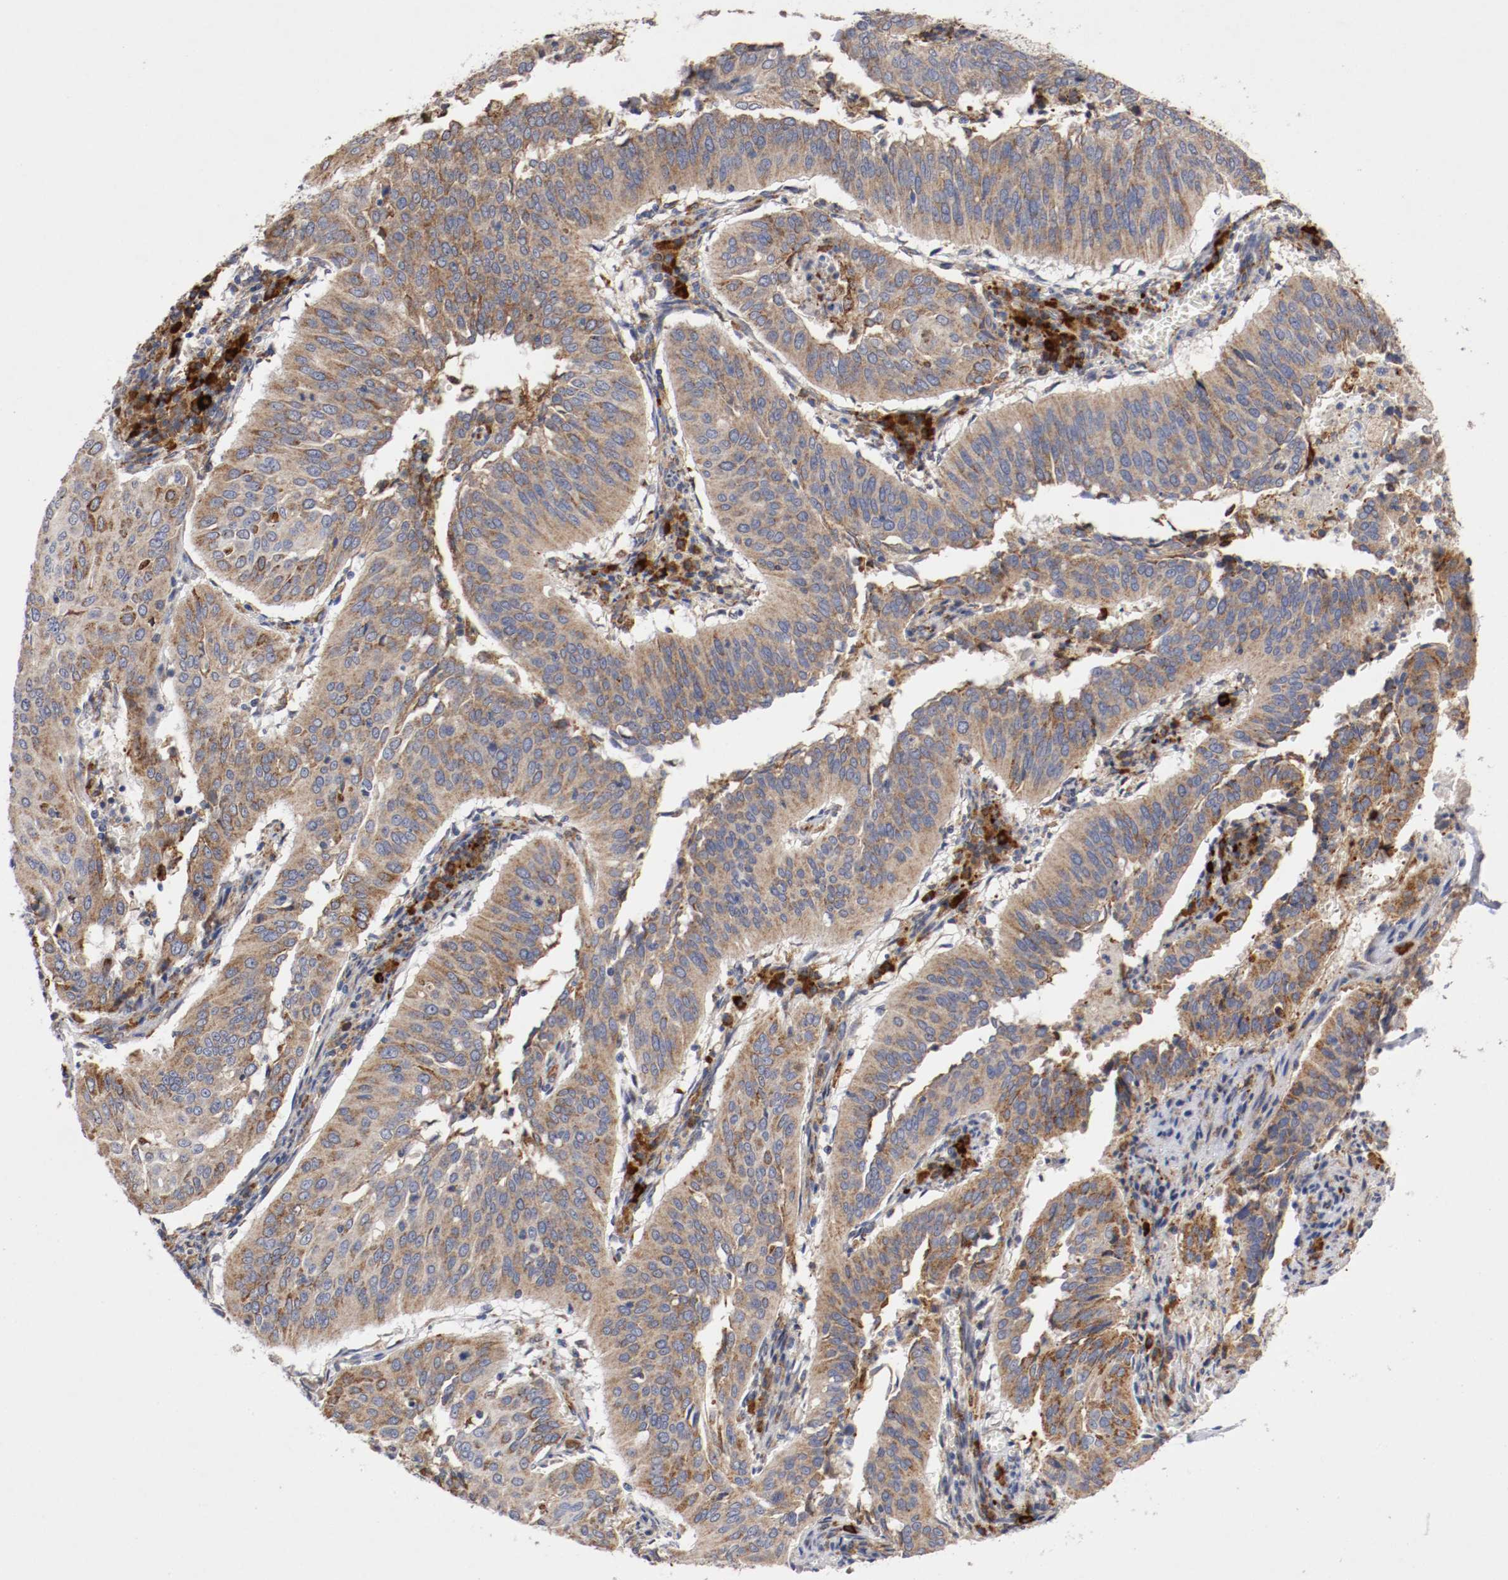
{"staining": {"intensity": "moderate", "quantity": ">75%", "location": "cytoplasmic/membranous"}, "tissue": "cervical cancer", "cell_type": "Tumor cells", "image_type": "cancer", "snomed": [{"axis": "morphology", "description": "Squamous cell carcinoma, NOS"}, {"axis": "topography", "description": "Cervix"}], "caption": "Protein expression analysis of squamous cell carcinoma (cervical) reveals moderate cytoplasmic/membranous expression in approximately >75% of tumor cells.", "gene": "TRAF2", "patient": {"sex": "female", "age": 39}}